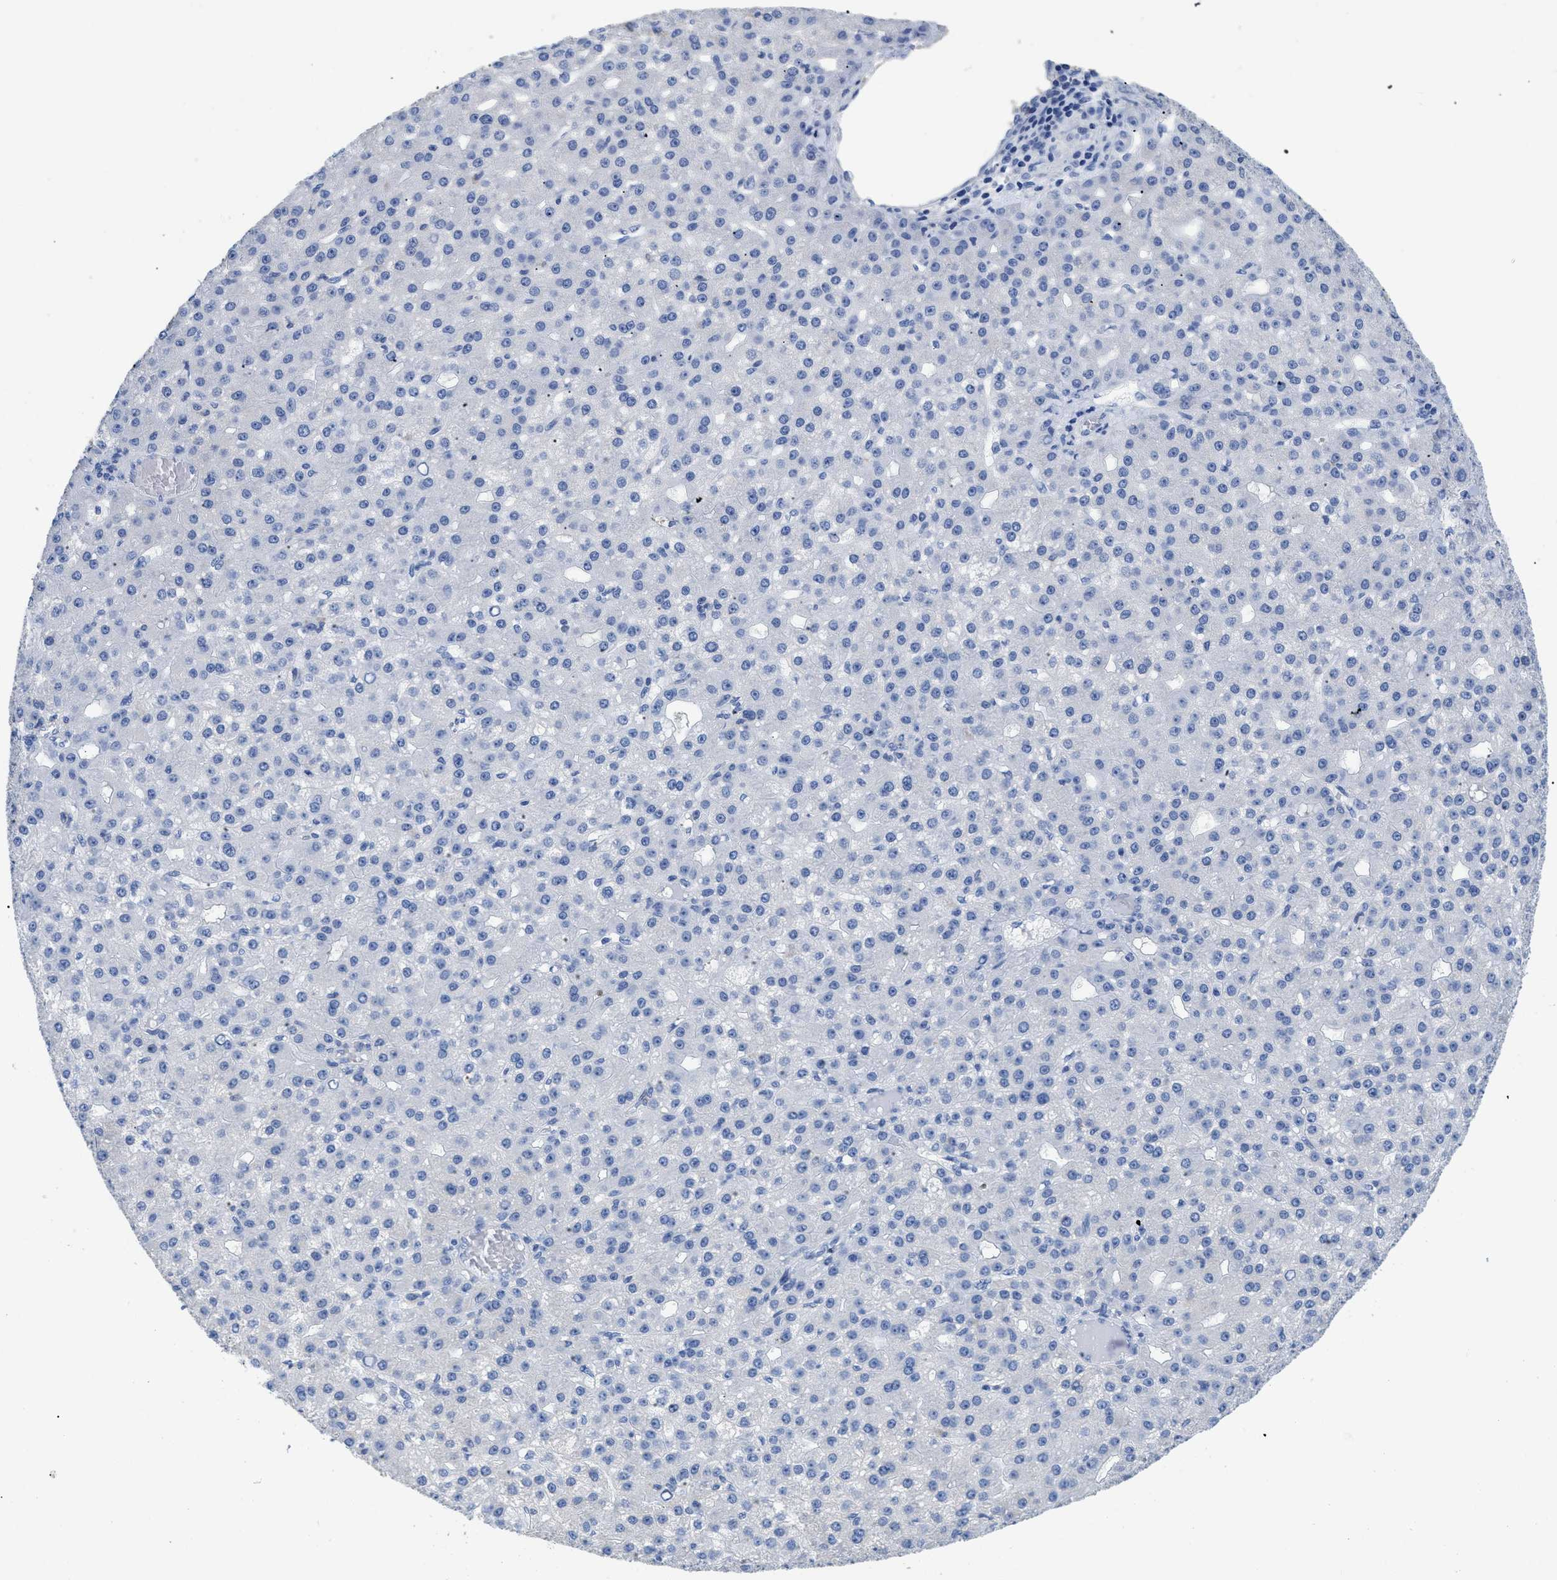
{"staining": {"intensity": "negative", "quantity": "none", "location": "none"}, "tissue": "liver cancer", "cell_type": "Tumor cells", "image_type": "cancer", "snomed": [{"axis": "morphology", "description": "Carcinoma, Hepatocellular, NOS"}, {"axis": "topography", "description": "Liver"}], "caption": "A high-resolution image shows immunohistochemistry (IHC) staining of liver cancer, which reveals no significant positivity in tumor cells.", "gene": "DLC1", "patient": {"sex": "male", "age": 67}}